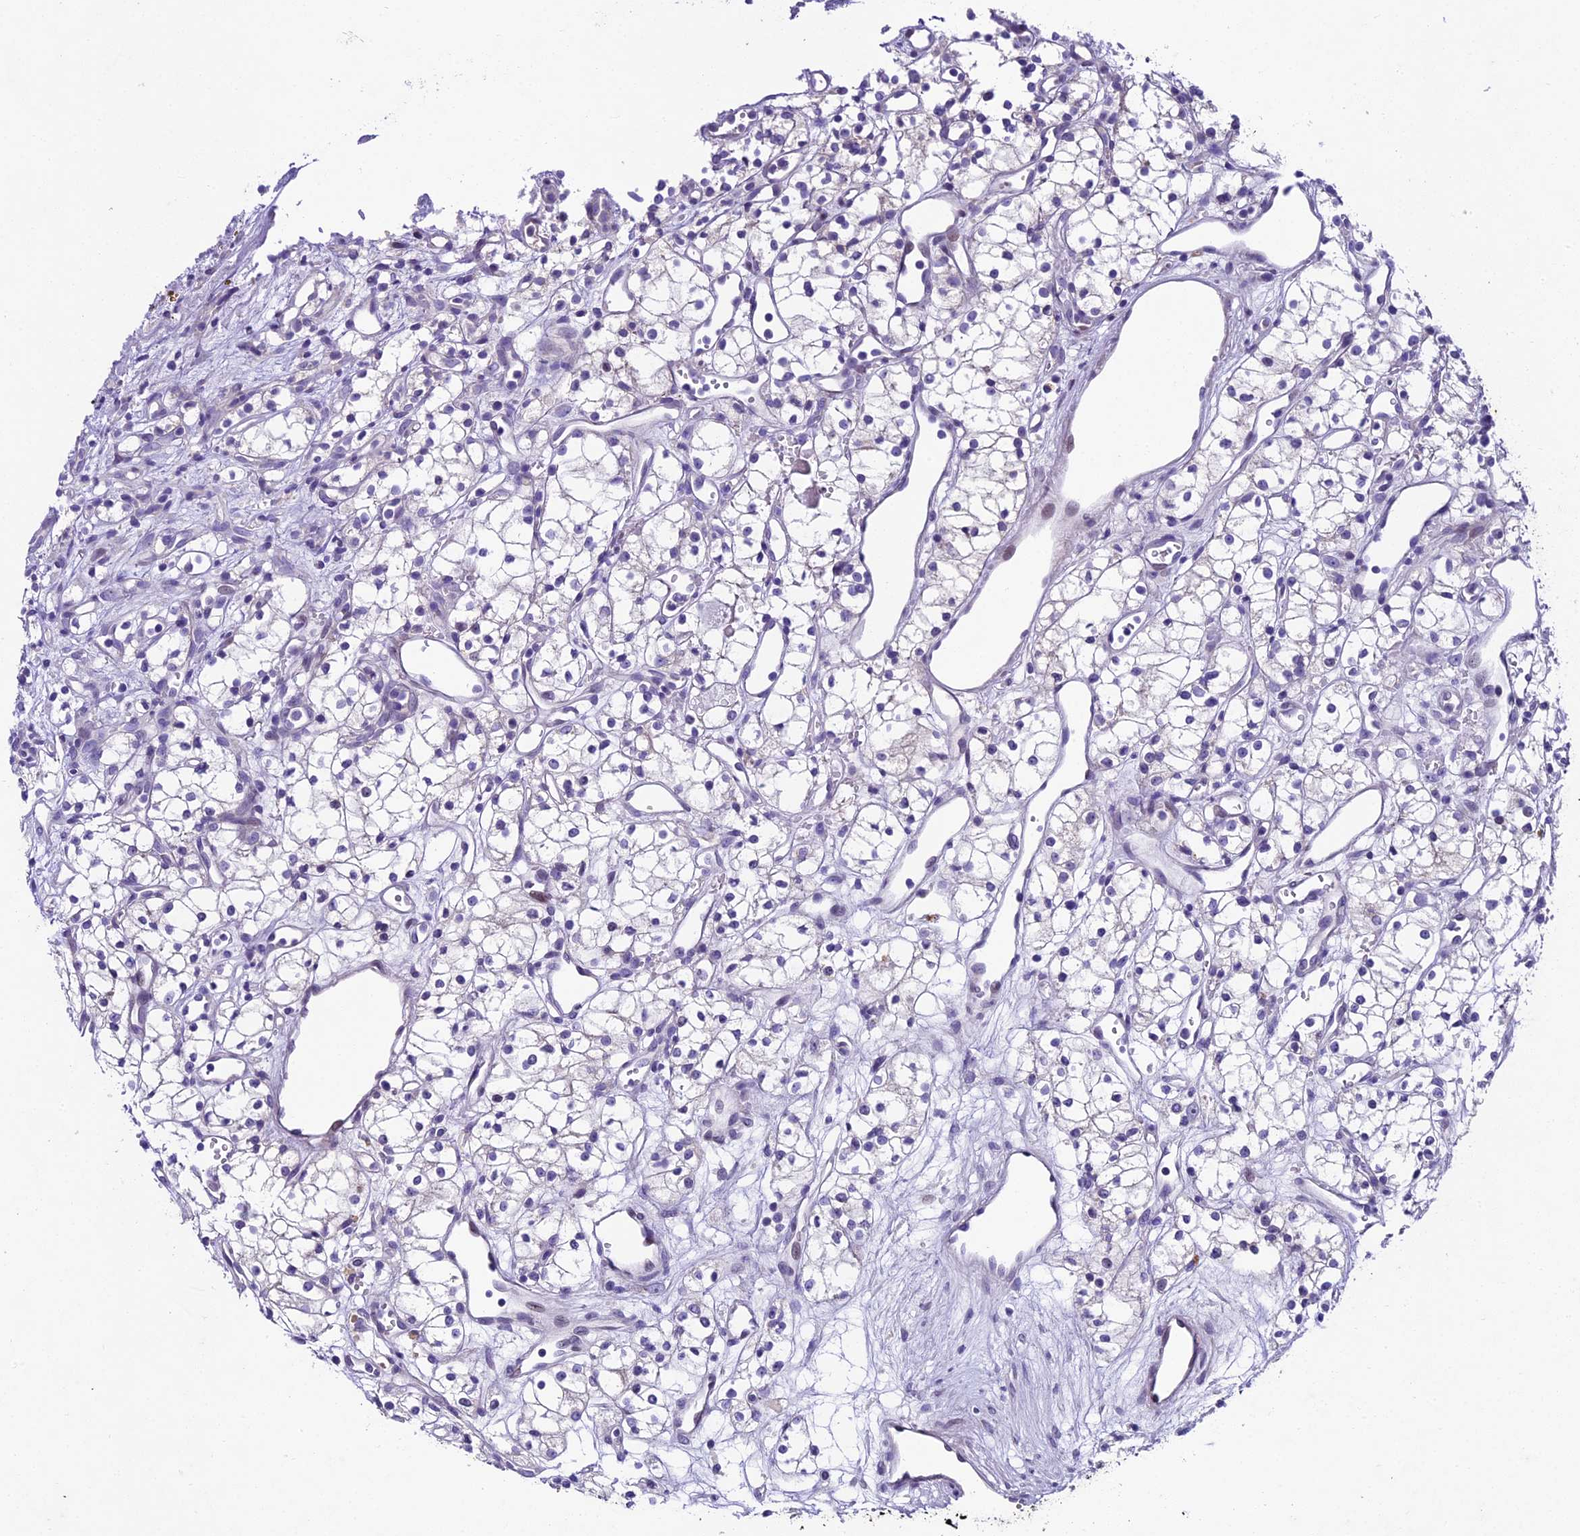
{"staining": {"intensity": "negative", "quantity": "none", "location": "none"}, "tissue": "renal cancer", "cell_type": "Tumor cells", "image_type": "cancer", "snomed": [{"axis": "morphology", "description": "Adenocarcinoma, NOS"}, {"axis": "topography", "description": "Kidney"}], "caption": "An image of renal cancer (adenocarcinoma) stained for a protein displays no brown staining in tumor cells. (IHC, brightfield microscopy, high magnification).", "gene": "IFT140", "patient": {"sex": "male", "age": 59}}